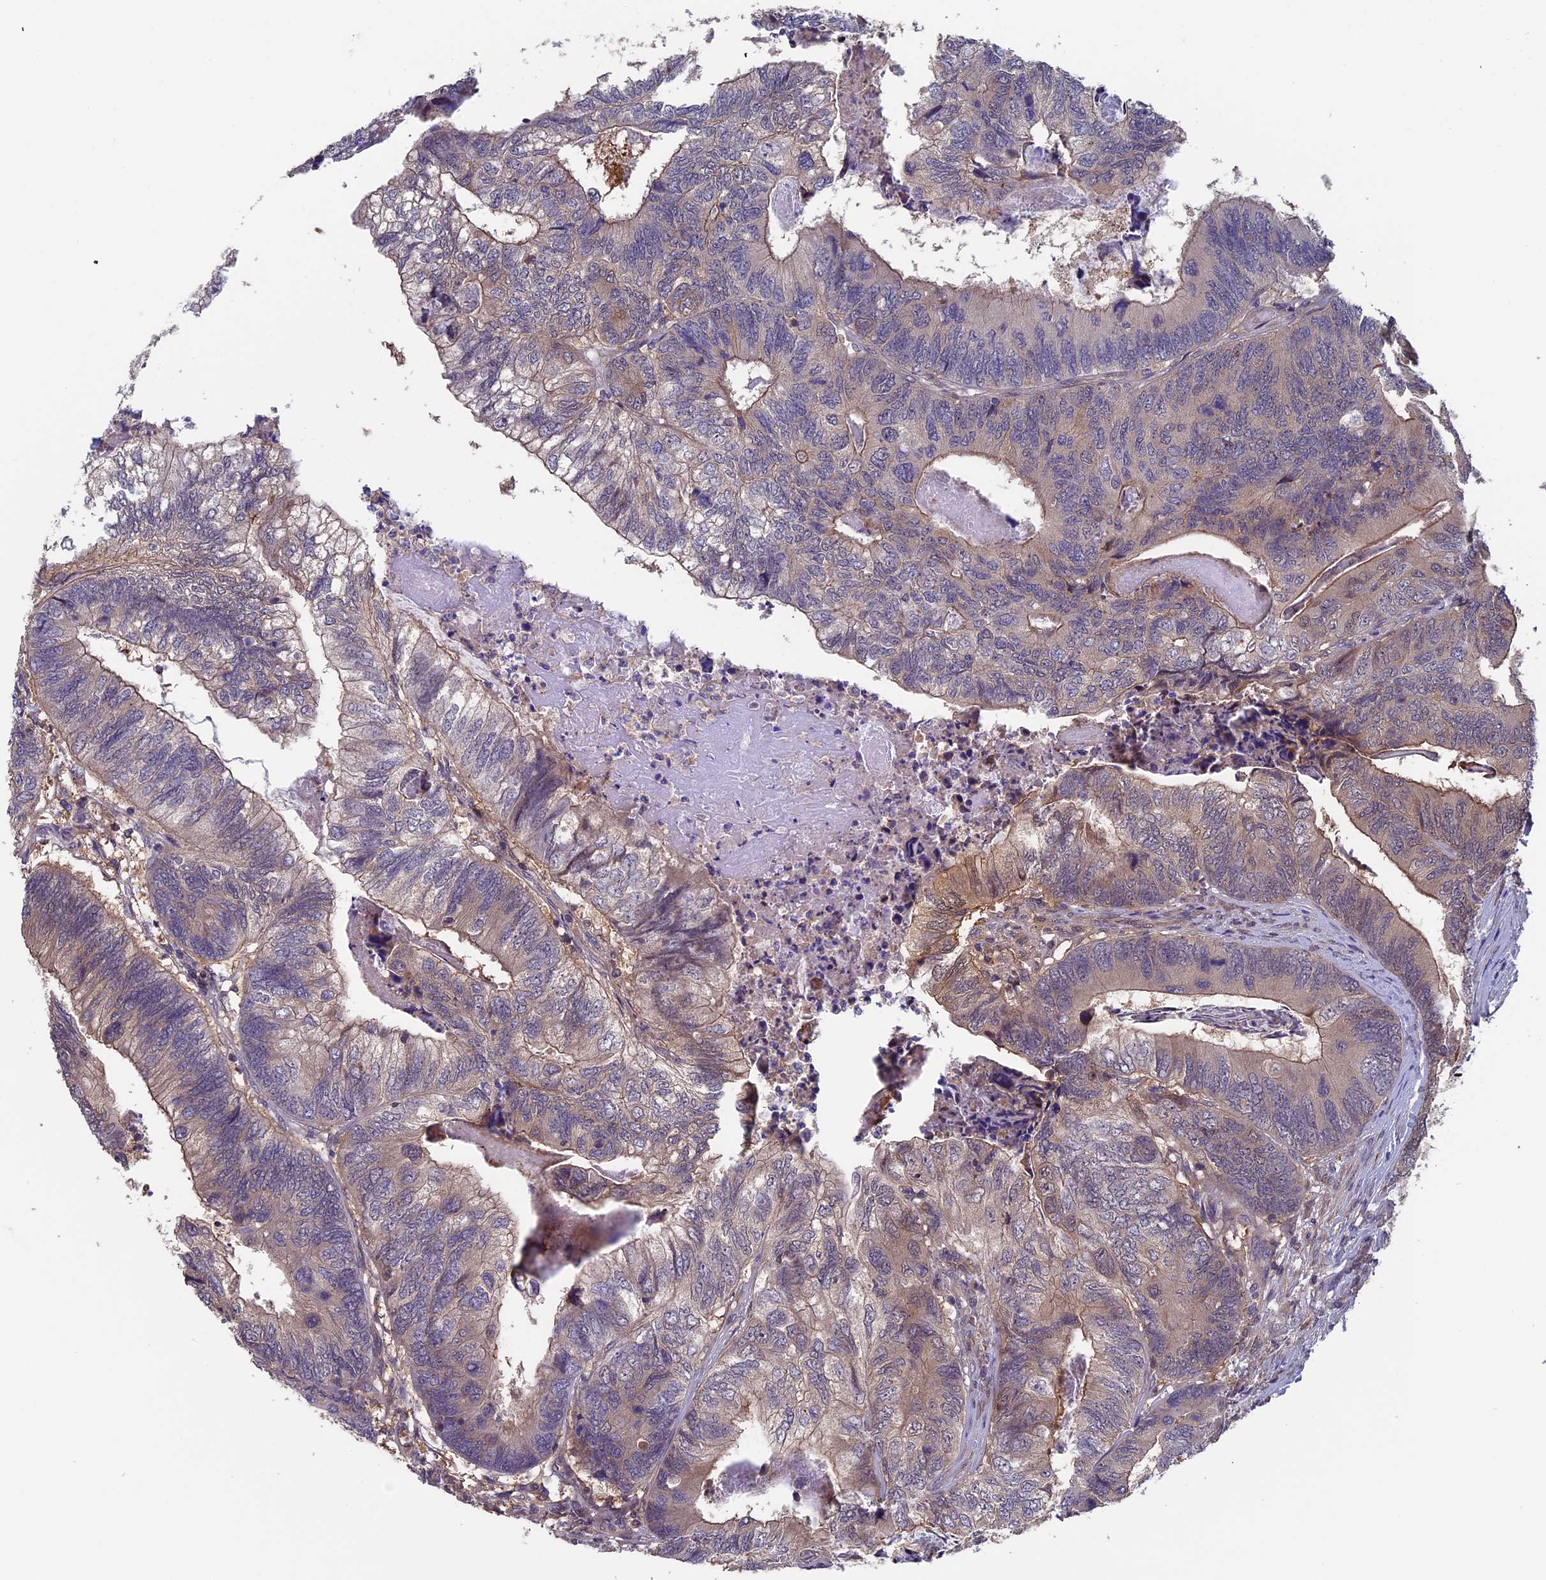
{"staining": {"intensity": "moderate", "quantity": "25%-75%", "location": "cytoplasmic/membranous"}, "tissue": "colorectal cancer", "cell_type": "Tumor cells", "image_type": "cancer", "snomed": [{"axis": "morphology", "description": "Adenocarcinoma, NOS"}, {"axis": "topography", "description": "Colon"}], "caption": "Protein staining of adenocarcinoma (colorectal) tissue exhibits moderate cytoplasmic/membranous positivity in approximately 25%-75% of tumor cells.", "gene": "LCMT1", "patient": {"sex": "female", "age": 67}}